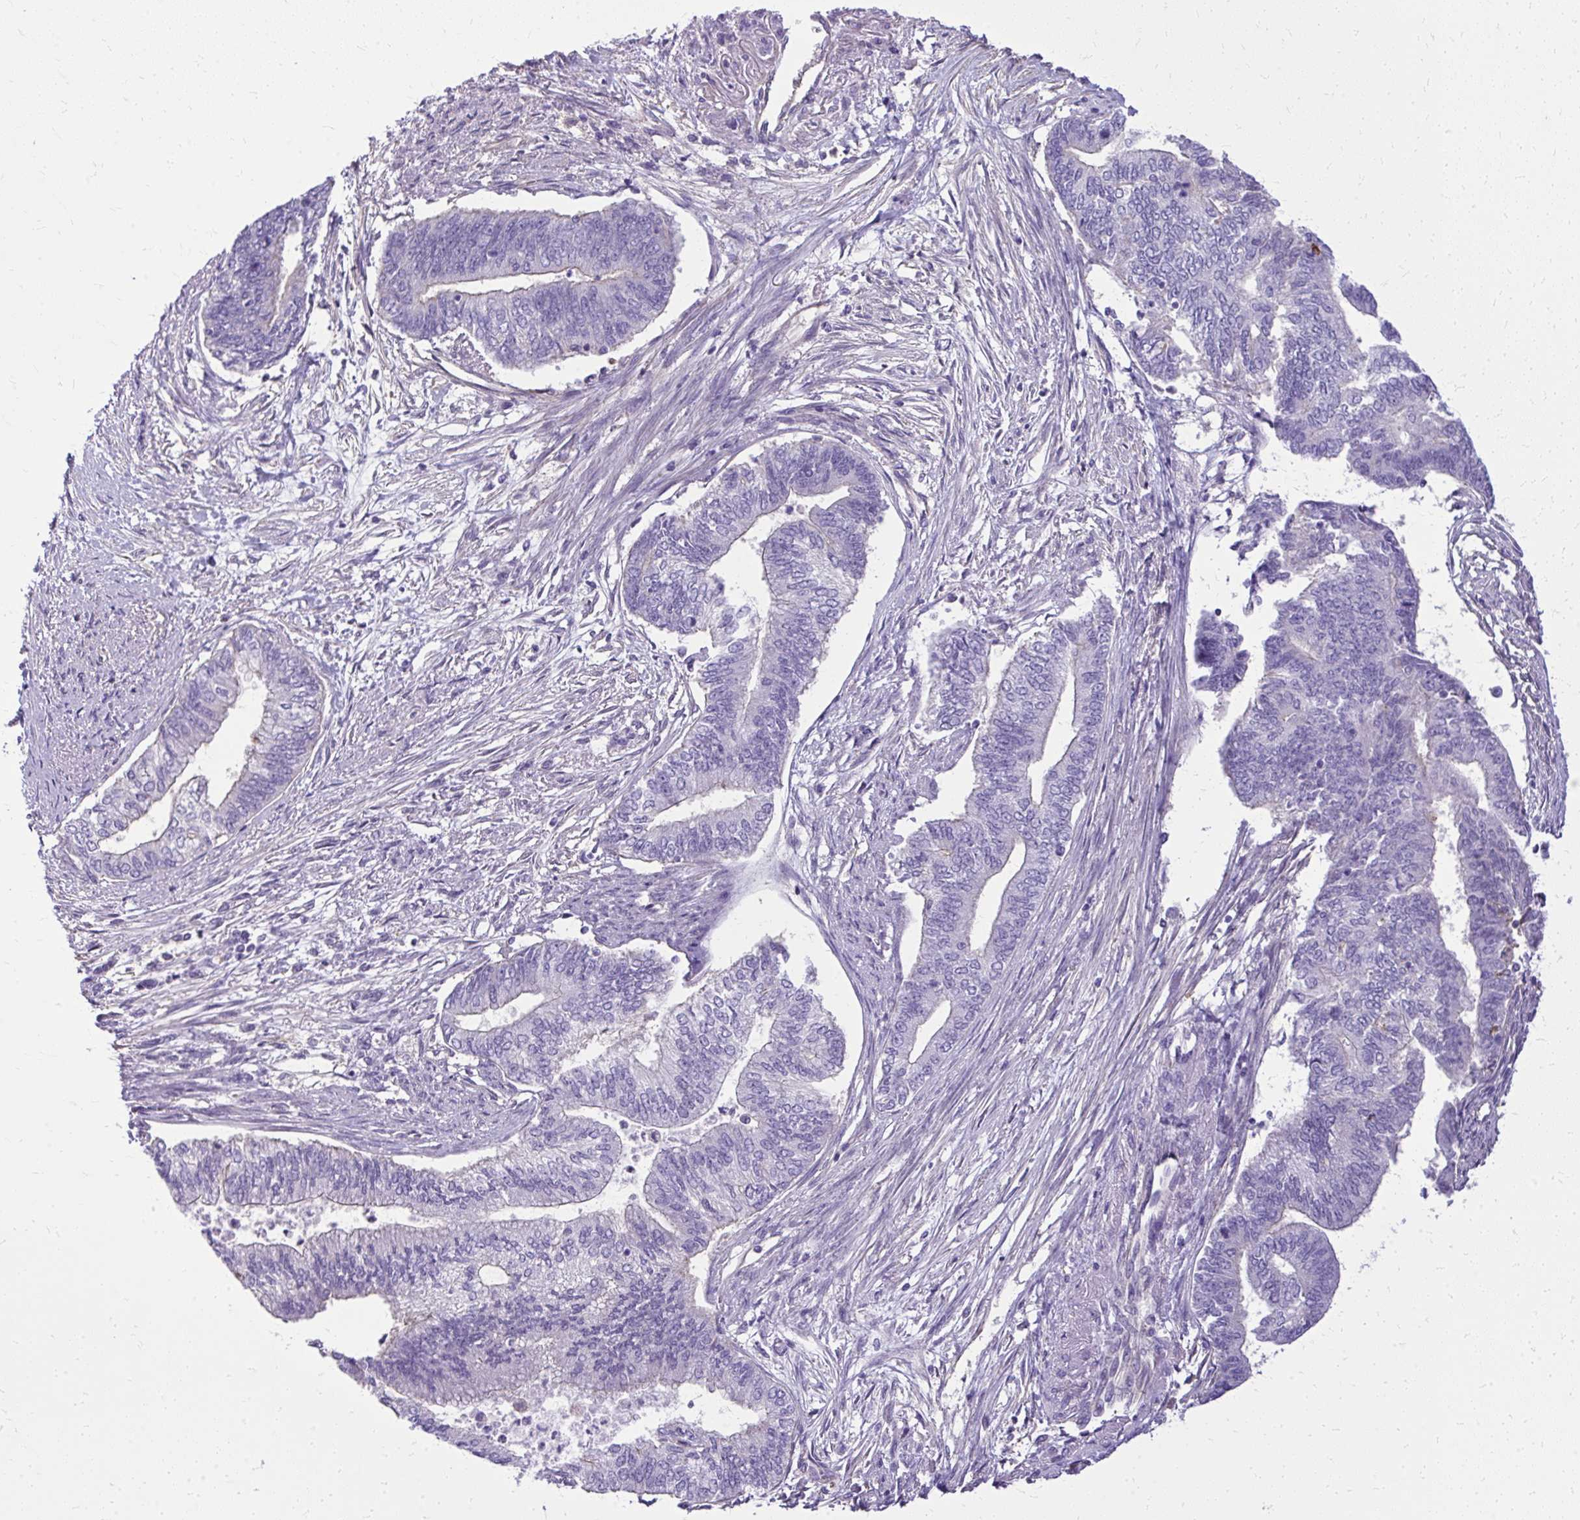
{"staining": {"intensity": "weak", "quantity": "<25%", "location": "cytoplasmic/membranous"}, "tissue": "endometrial cancer", "cell_type": "Tumor cells", "image_type": "cancer", "snomed": [{"axis": "morphology", "description": "Adenocarcinoma, NOS"}, {"axis": "topography", "description": "Endometrium"}], "caption": "DAB (3,3'-diaminobenzidine) immunohistochemical staining of endometrial cancer shows no significant positivity in tumor cells.", "gene": "RUNDC3B", "patient": {"sex": "female", "age": 65}}